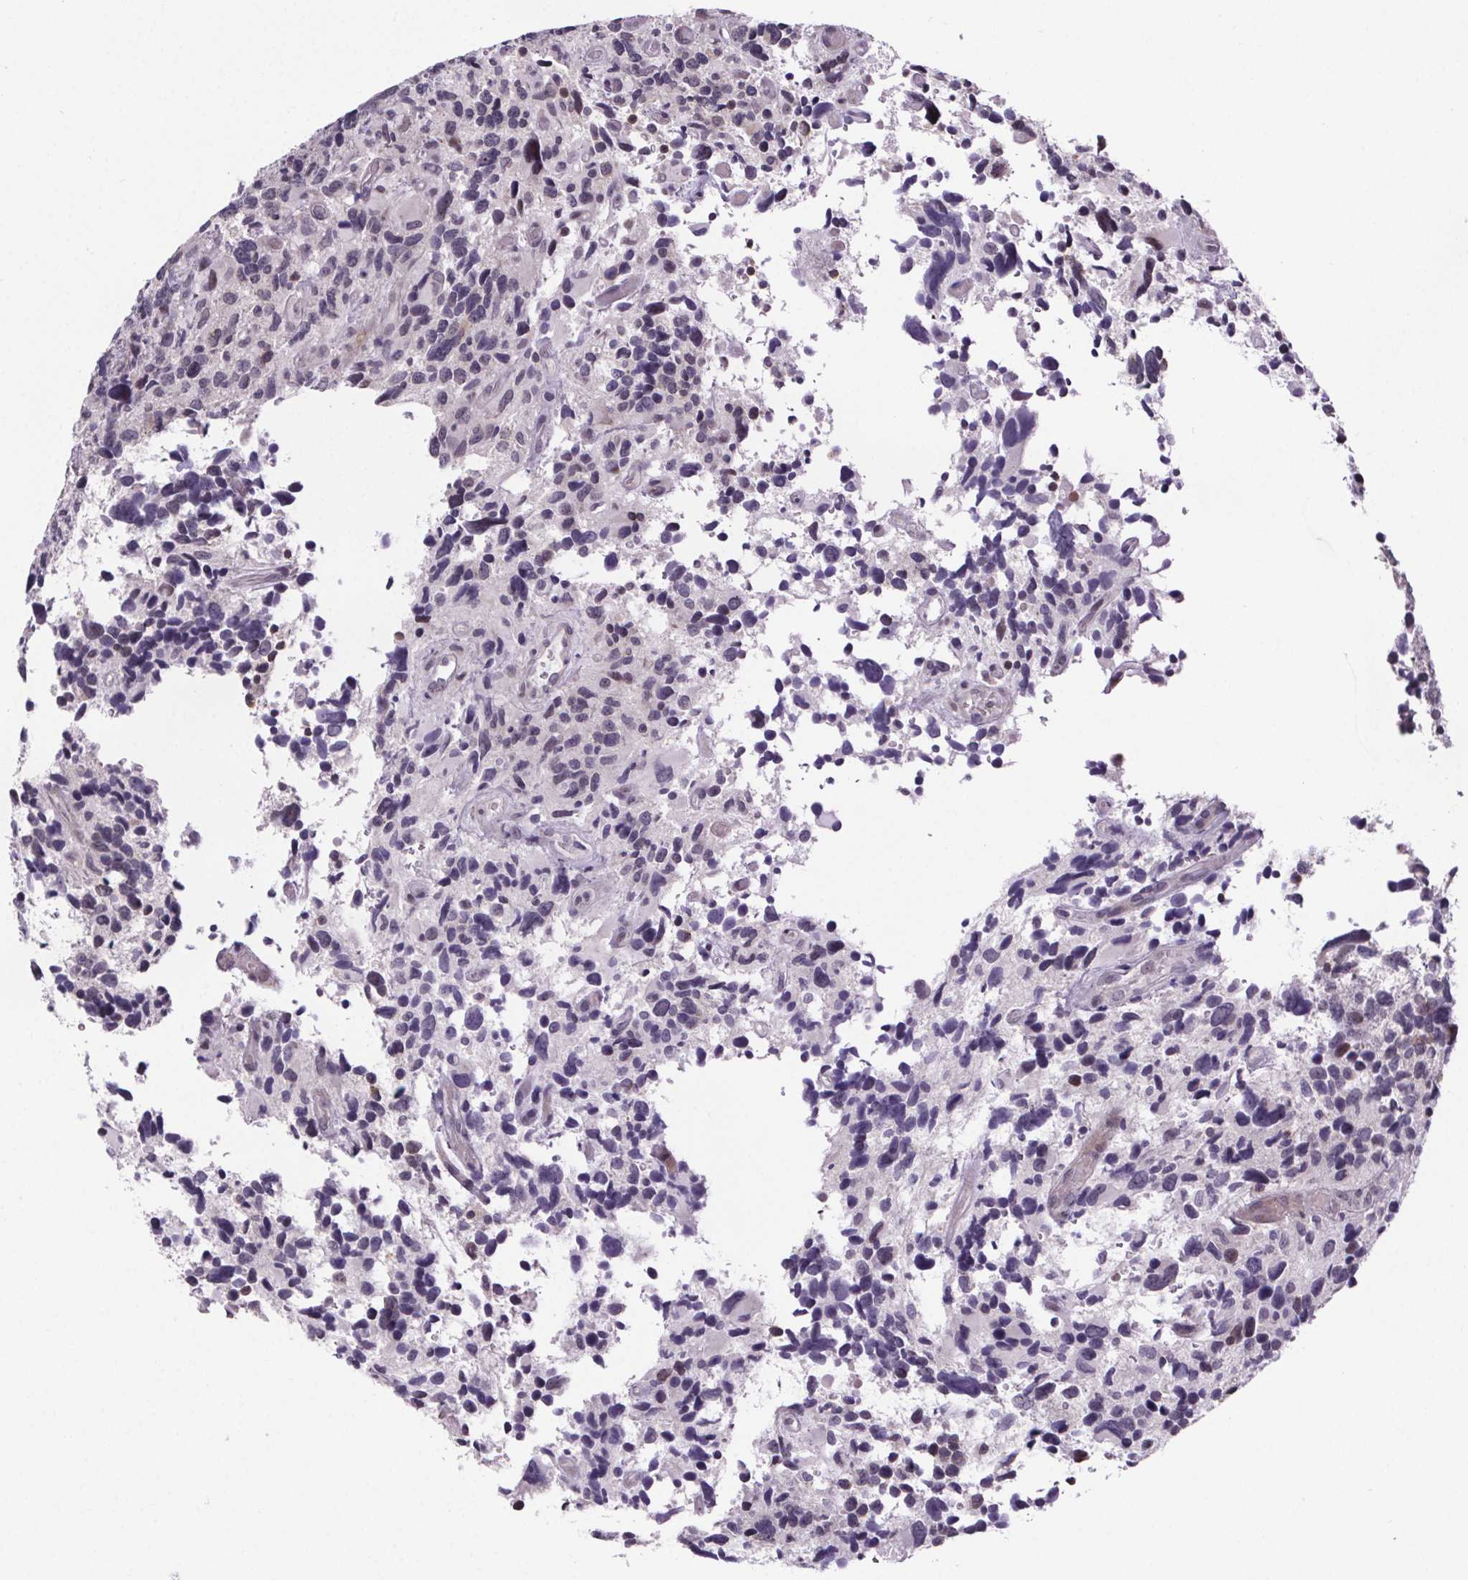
{"staining": {"intensity": "negative", "quantity": "none", "location": "none"}, "tissue": "glioma", "cell_type": "Tumor cells", "image_type": "cancer", "snomed": [{"axis": "morphology", "description": "Glioma, malignant, High grade"}, {"axis": "topography", "description": "Brain"}], "caption": "IHC photomicrograph of human glioma stained for a protein (brown), which exhibits no staining in tumor cells. (DAB IHC with hematoxylin counter stain).", "gene": "TTC12", "patient": {"sex": "male", "age": 46}}